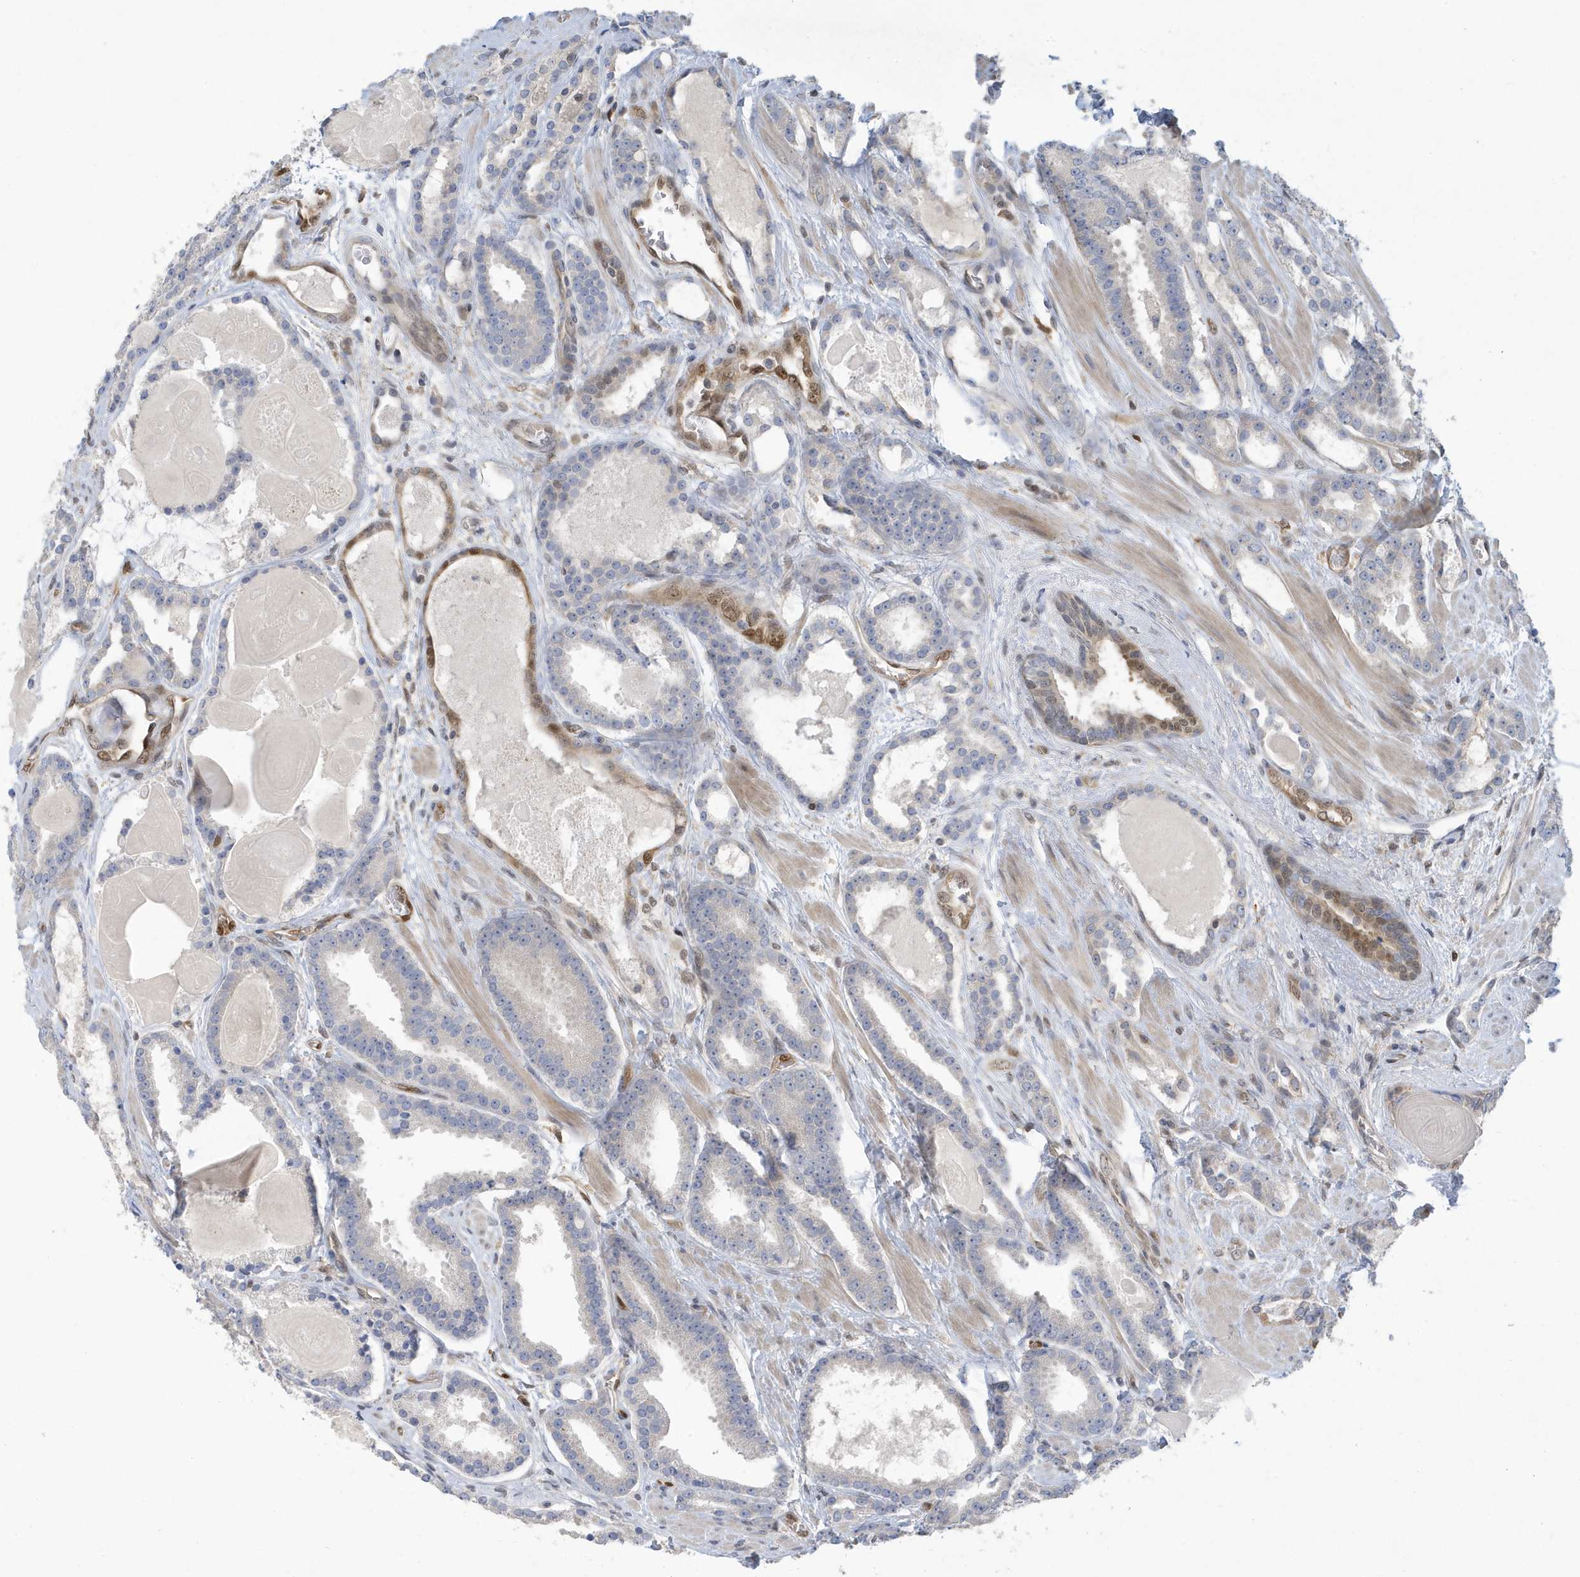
{"staining": {"intensity": "negative", "quantity": "none", "location": "none"}, "tissue": "prostate cancer", "cell_type": "Tumor cells", "image_type": "cancer", "snomed": [{"axis": "morphology", "description": "Adenocarcinoma, High grade"}, {"axis": "topography", "description": "Prostate"}], "caption": "This is a histopathology image of immunohistochemistry staining of prostate cancer, which shows no staining in tumor cells.", "gene": "NCOA7", "patient": {"sex": "male", "age": 60}}